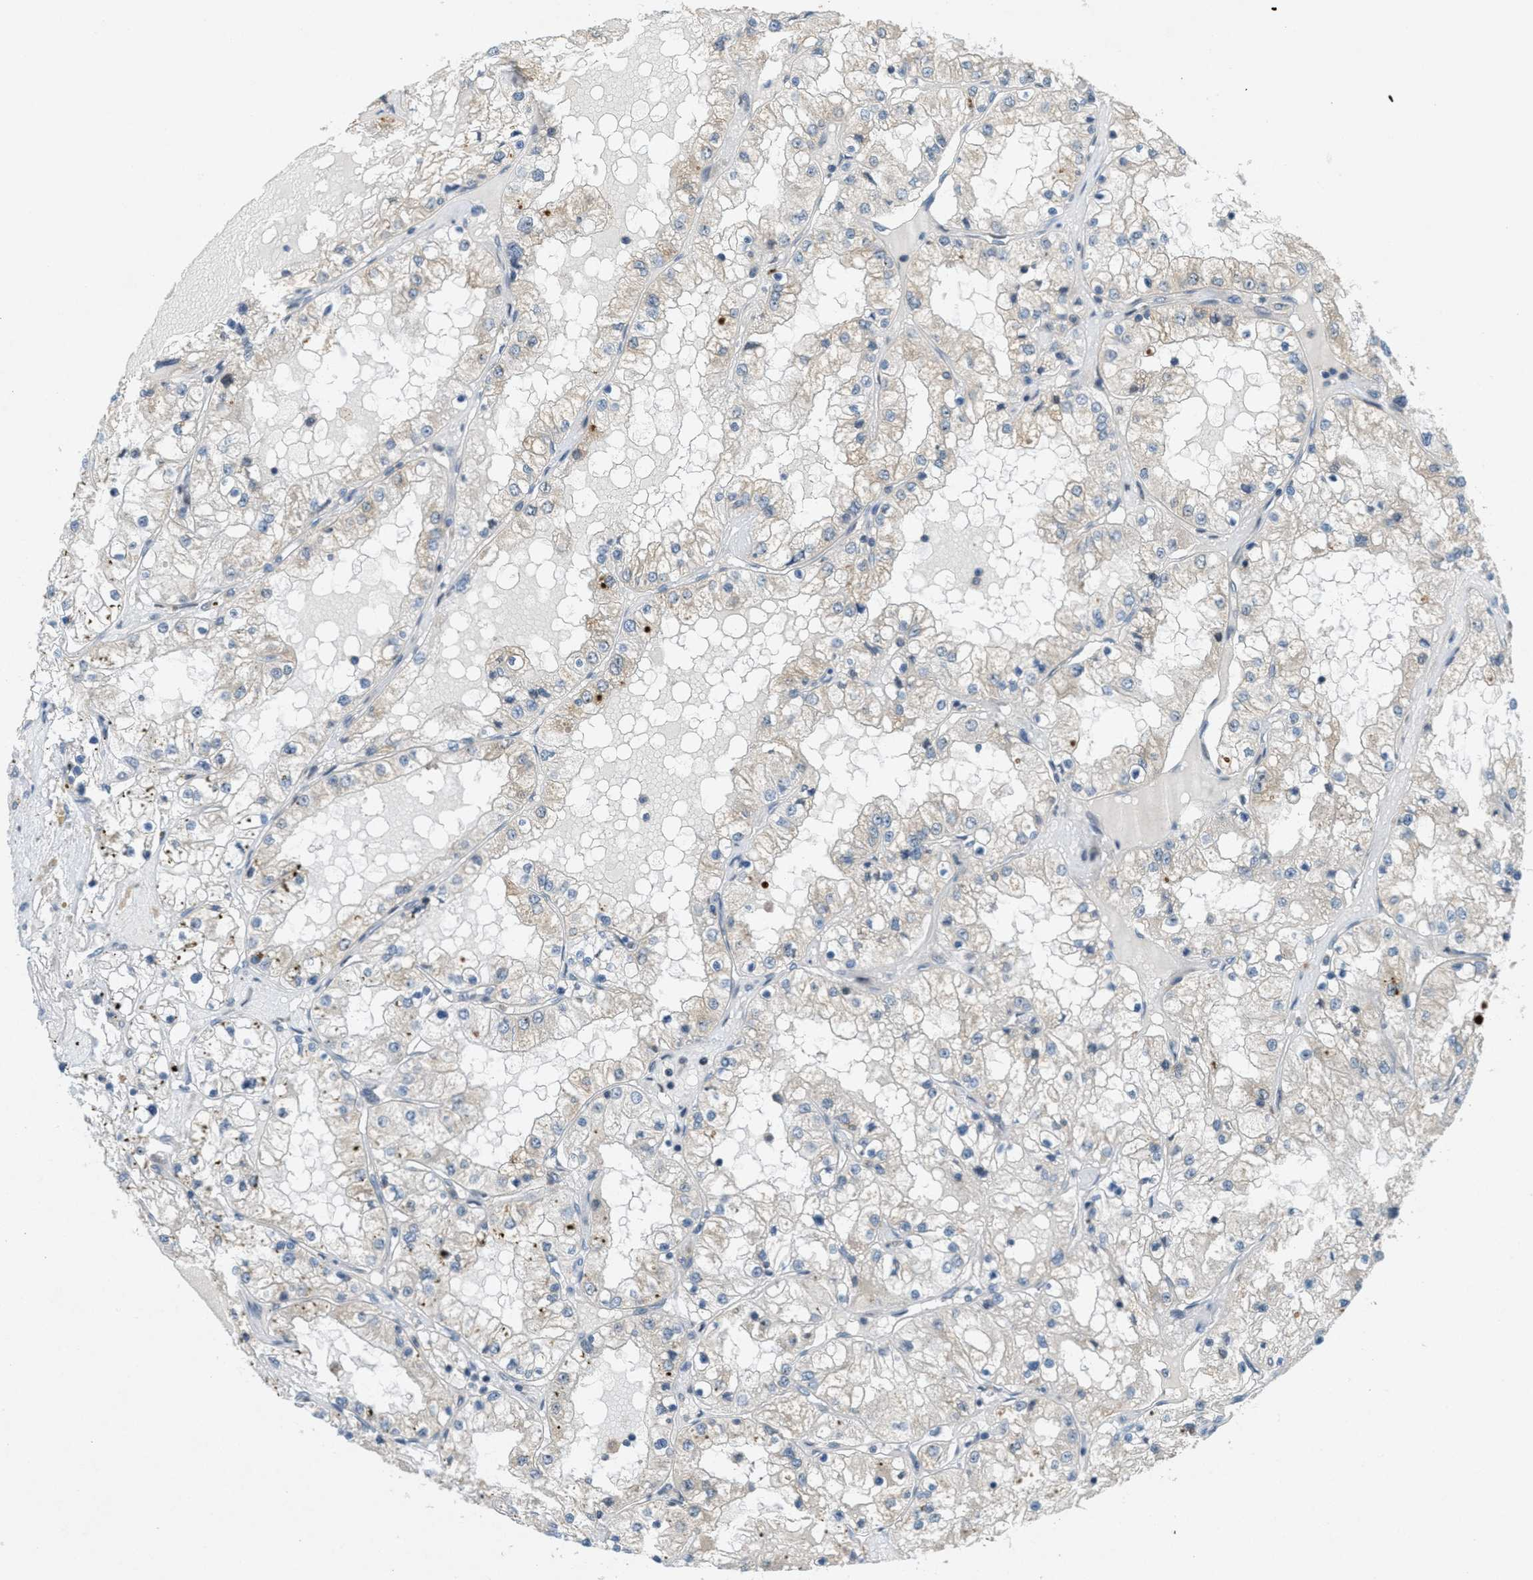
{"staining": {"intensity": "weak", "quantity": "<25%", "location": "cytoplasmic/membranous"}, "tissue": "renal cancer", "cell_type": "Tumor cells", "image_type": "cancer", "snomed": [{"axis": "morphology", "description": "Adenocarcinoma, NOS"}, {"axis": "topography", "description": "Kidney"}], "caption": "IHC micrograph of neoplastic tissue: renal adenocarcinoma stained with DAB (3,3'-diaminobenzidine) displays no significant protein positivity in tumor cells. Nuclei are stained in blue.", "gene": "SIGMAR1", "patient": {"sex": "male", "age": 68}}